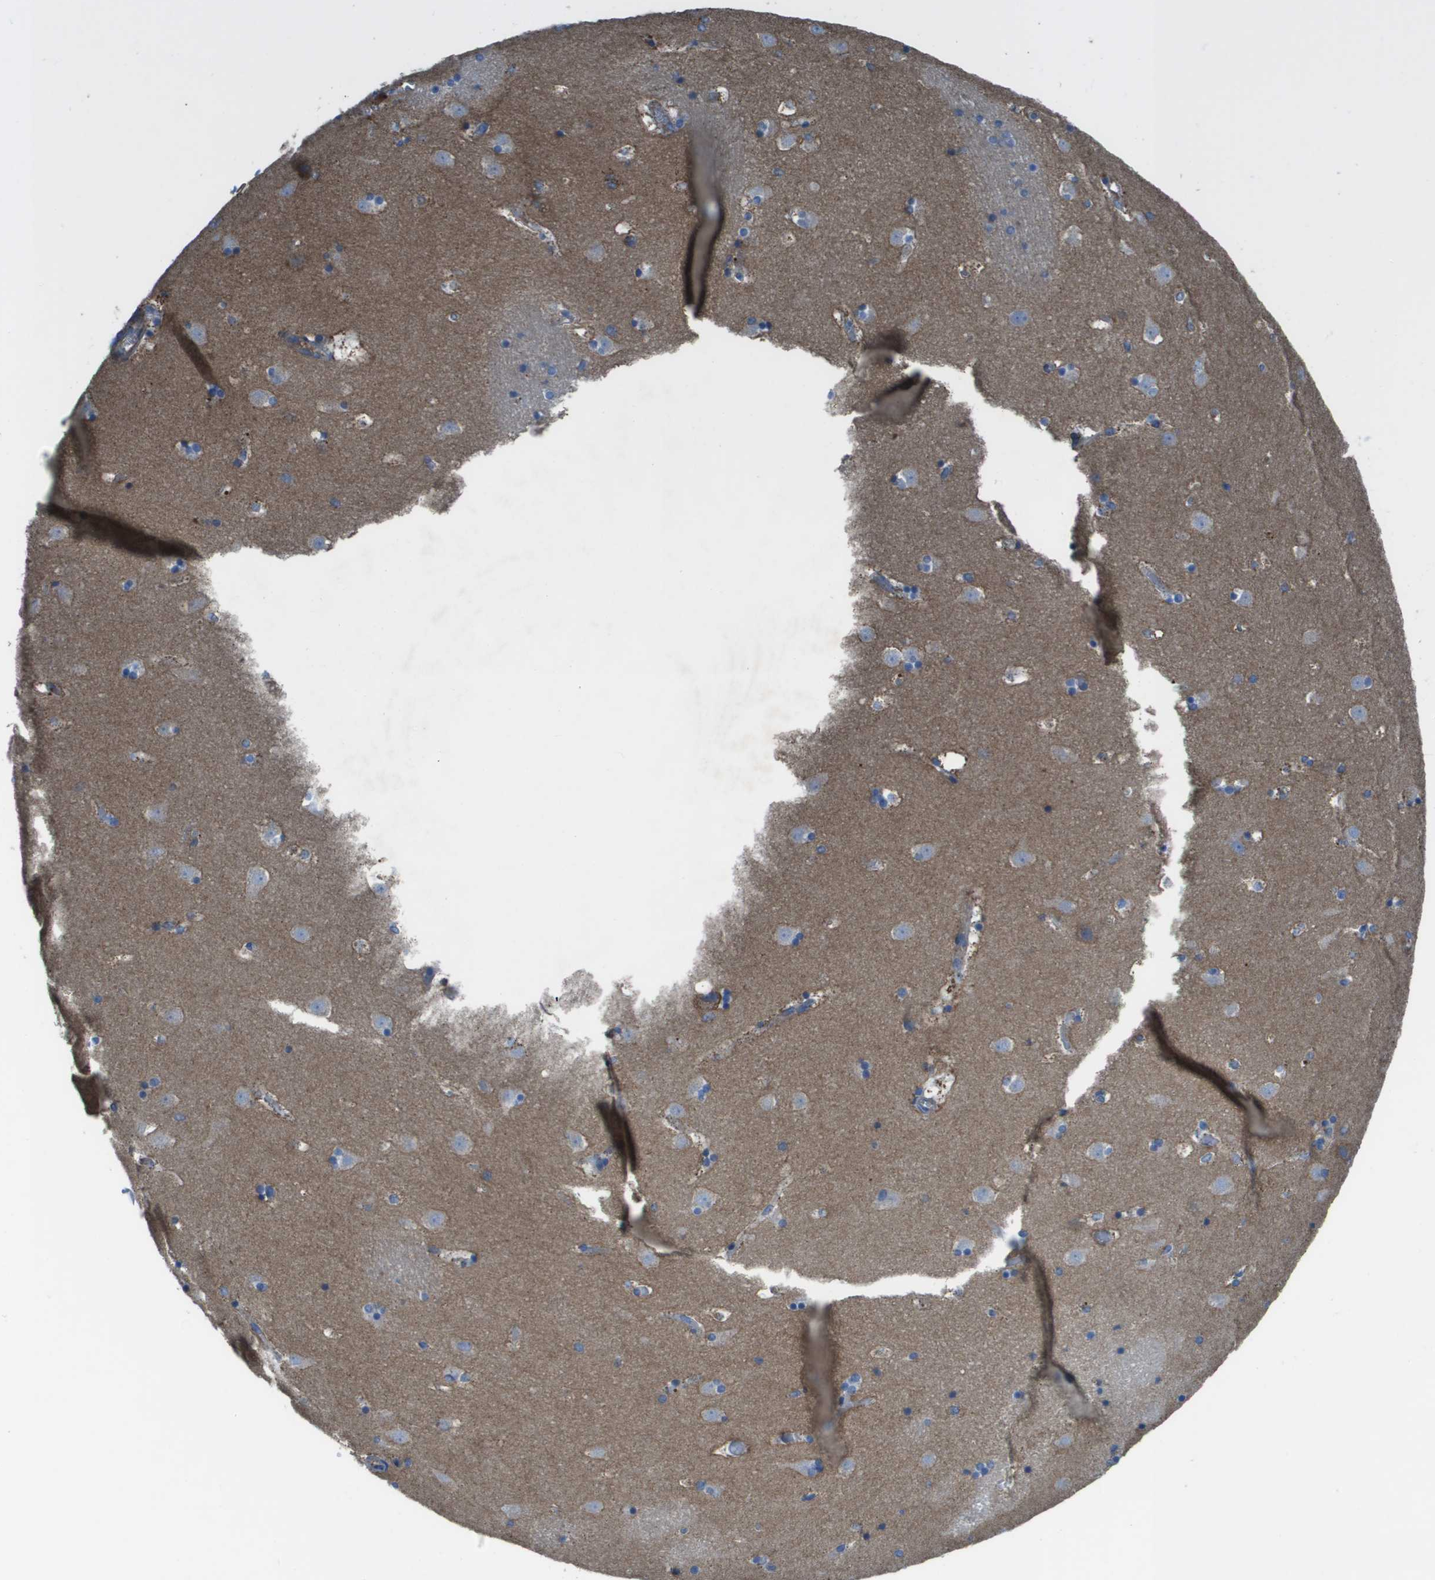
{"staining": {"intensity": "moderate", "quantity": "<25%", "location": "cytoplasmic/membranous"}, "tissue": "caudate", "cell_type": "Glial cells", "image_type": "normal", "snomed": [{"axis": "morphology", "description": "Normal tissue, NOS"}, {"axis": "topography", "description": "Lateral ventricle wall"}], "caption": "Unremarkable caudate was stained to show a protein in brown. There is low levels of moderate cytoplasmic/membranous positivity in approximately <25% of glial cells.", "gene": "CLCN2", "patient": {"sex": "male", "age": 45}}